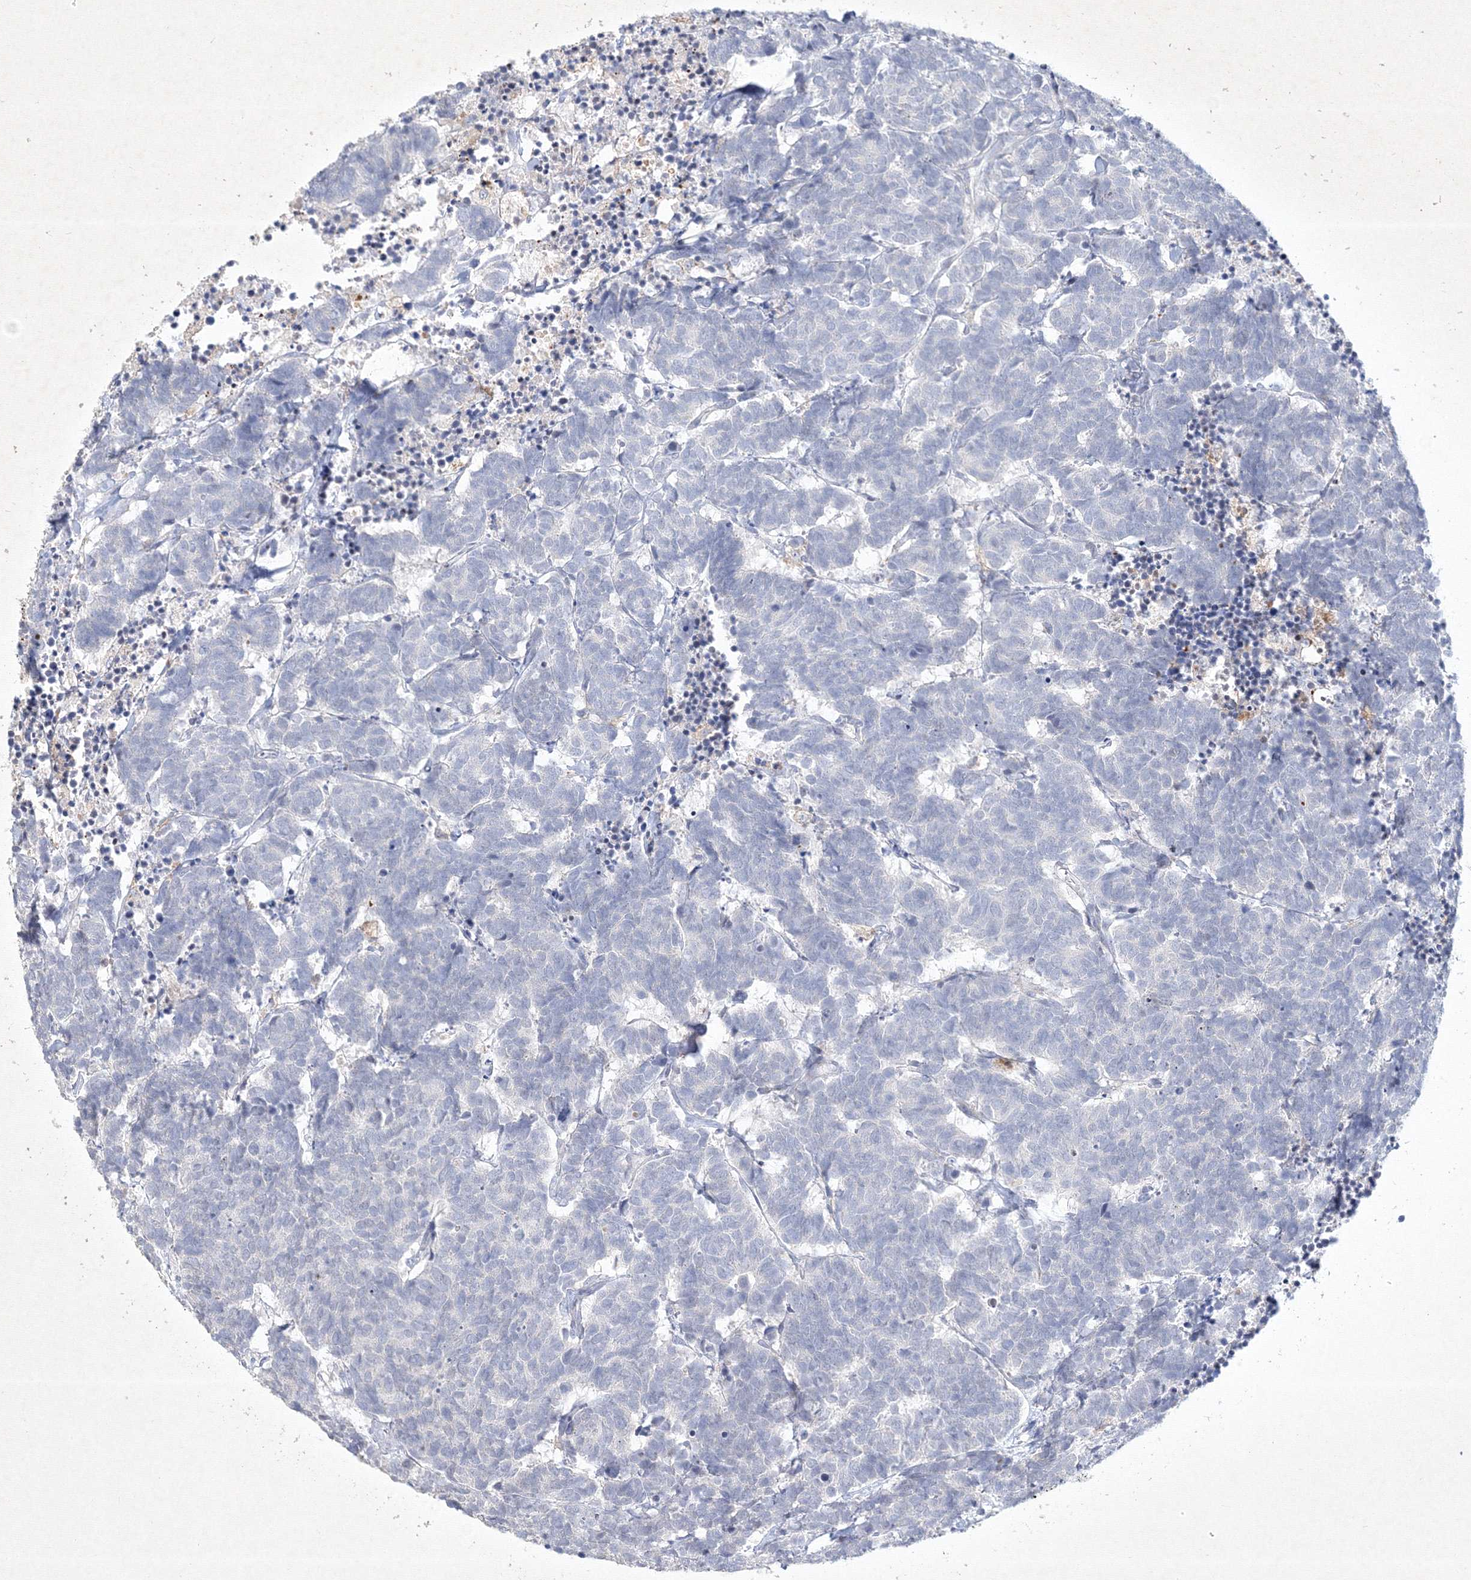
{"staining": {"intensity": "negative", "quantity": "none", "location": "none"}, "tissue": "carcinoid", "cell_type": "Tumor cells", "image_type": "cancer", "snomed": [{"axis": "morphology", "description": "Carcinoma, NOS"}, {"axis": "morphology", "description": "Carcinoid, malignant, NOS"}, {"axis": "topography", "description": "Urinary bladder"}], "caption": "A micrograph of carcinoid stained for a protein reveals no brown staining in tumor cells.", "gene": "CXXC4", "patient": {"sex": "male", "age": 57}}